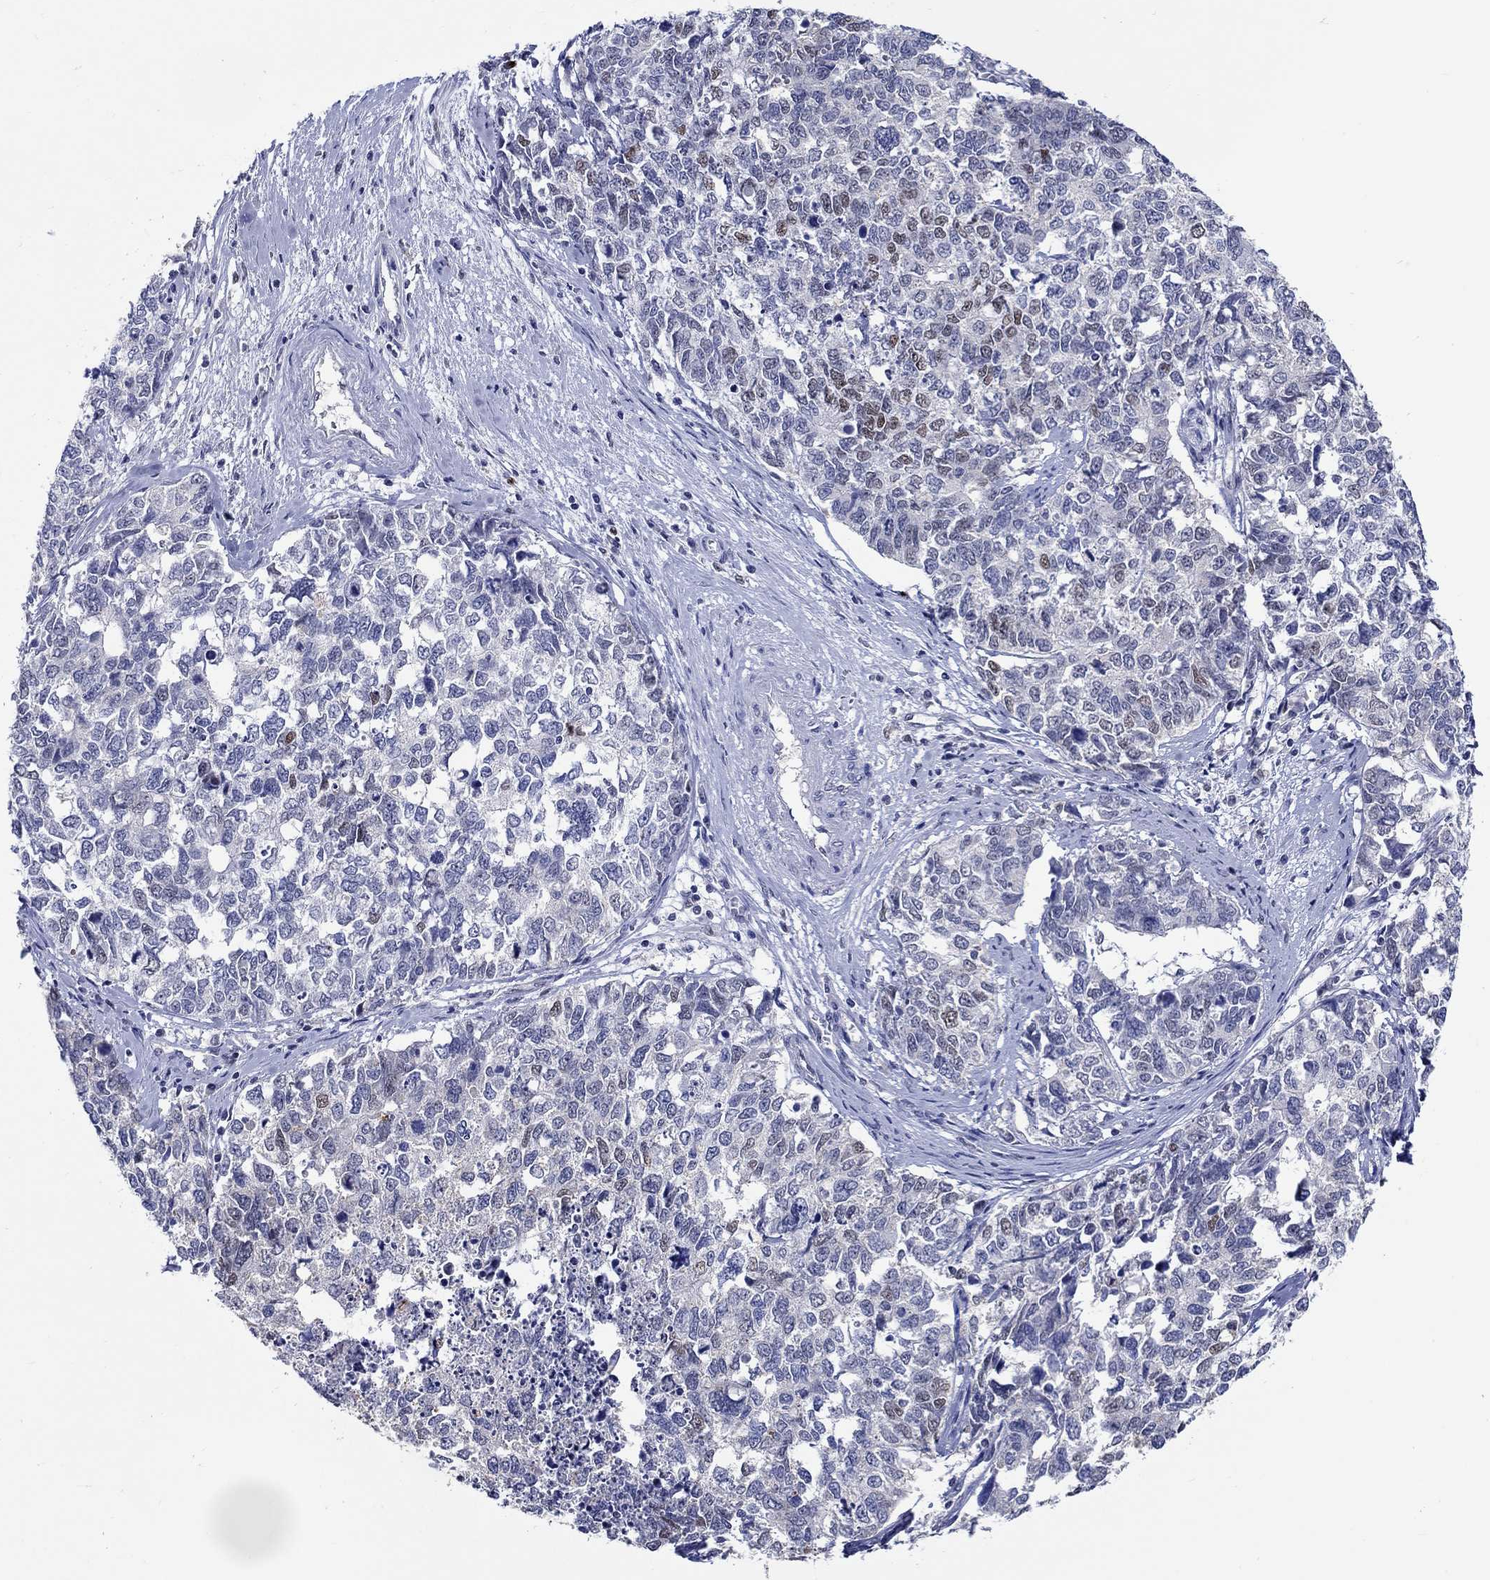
{"staining": {"intensity": "negative", "quantity": "none", "location": "none"}, "tissue": "cervical cancer", "cell_type": "Tumor cells", "image_type": "cancer", "snomed": [{"axis": "morphology", "description": "Squamous cell carcinoma, NOS"}, {"axis": "topography", "description": "Cervix"}], "caption": "There is no significant positivity in tumor cells of cervical squamous cell carcinoma.", "gene": "GATA2", "patient": {"sex": "female", "age": 63}}